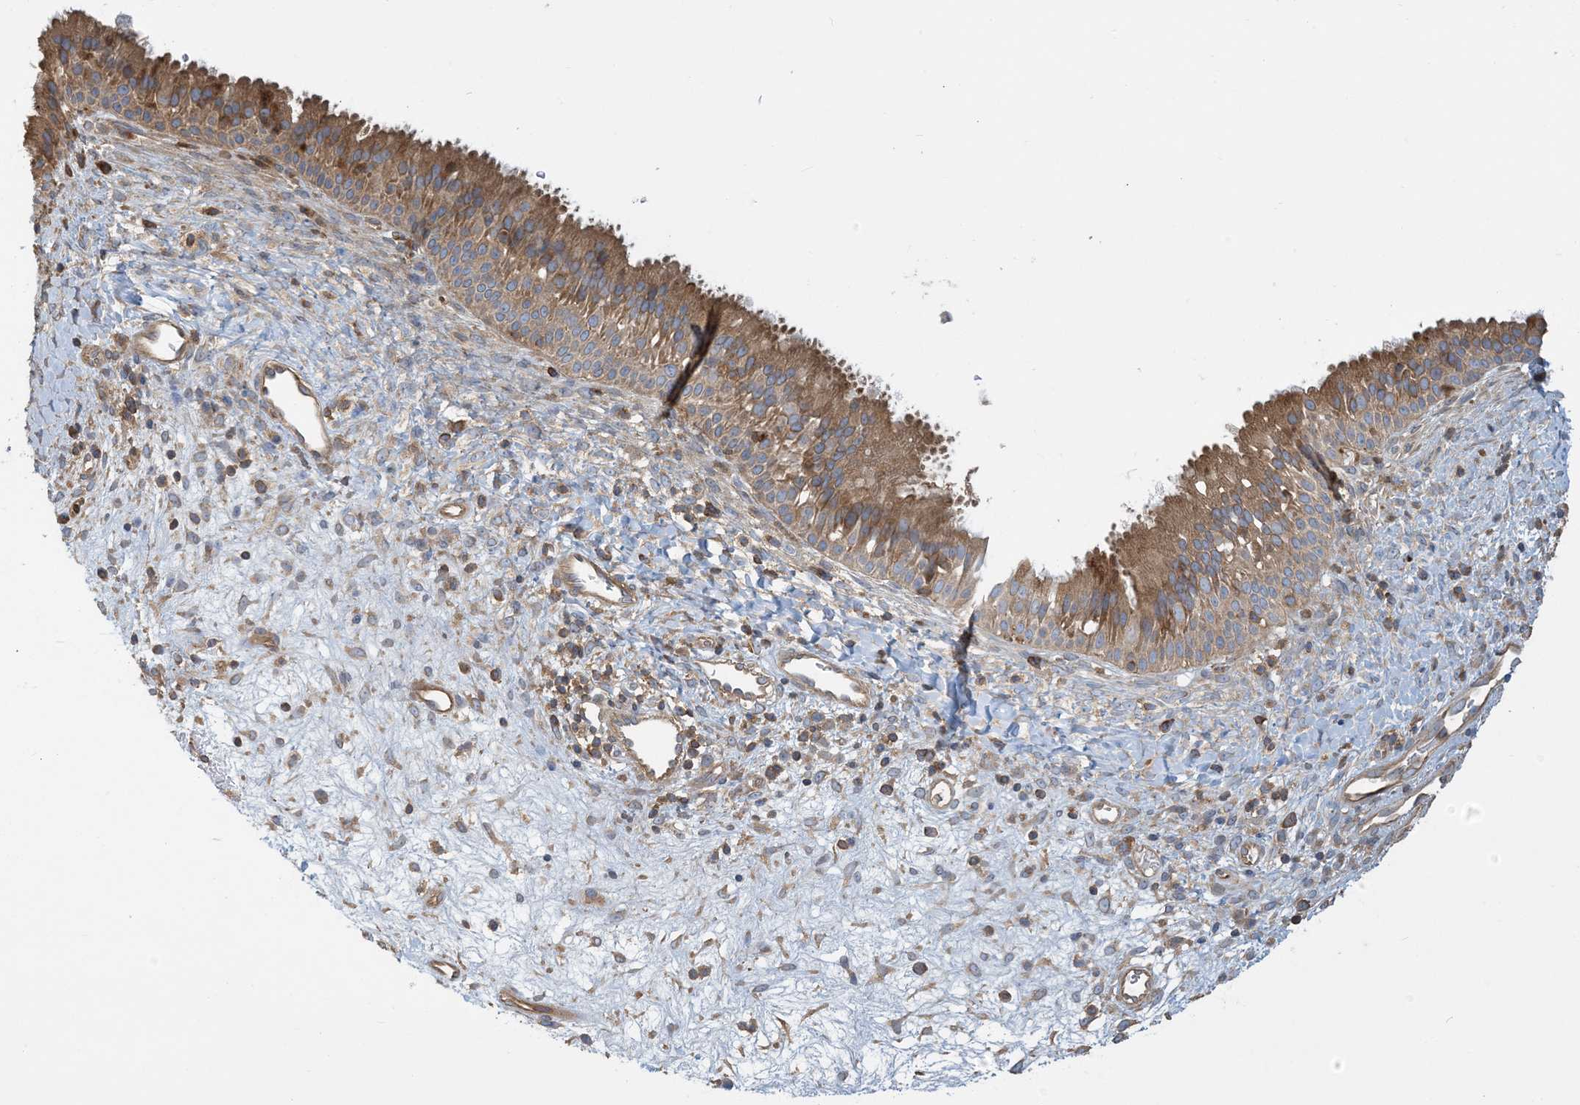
{"staining": {"intensity": "moderate", "quantity": ">75%", "location": "cytoplasmic/membranous"}, "tissue": "nasopharynx", "cell_type": "Respiratory epithelial cells", "image_type": "normal", "snomed": [{"axis": "morphology", "description": "Normal tissue, NOS"}, {"axis": "topography", "description": "Nasopharynx"}], "caption": "This image exhibits immunohistochemistry staining of normal human nasopharynx, with medium moderate cytoplasmic/membranous expression in approximately >75% of respiratory epithelial cells.", "gene": "SFMBT2", "patient": {"sex": "male", "age": 22}}